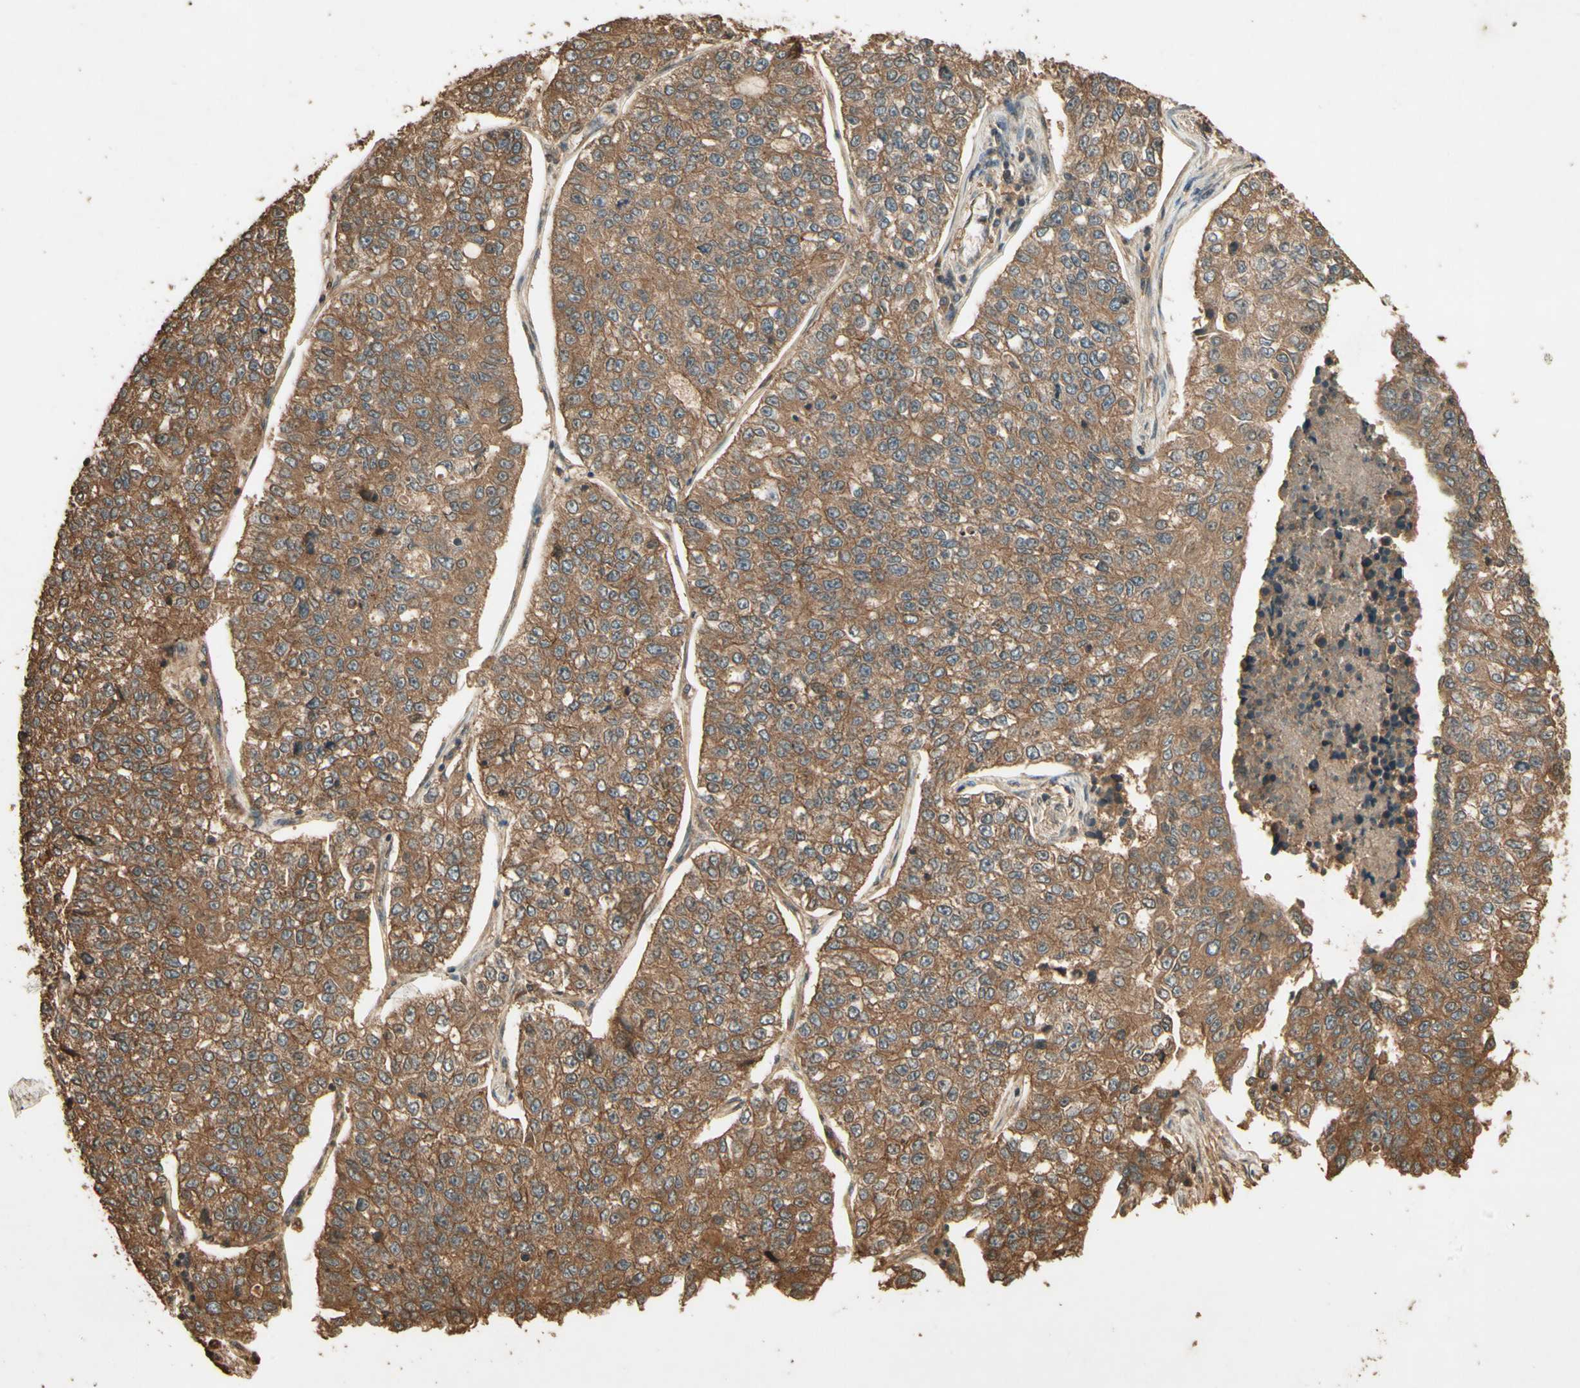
{"staining": {"intensity": "moderate", "quantity": ">75%", "location": "cytoplasmic/membranous"}, "tissue": "lung cancer", "cell_type": "Tumor cells", "image_type": "cancer", "snomed": [{"axis": "morphology", "description": "Adenocarcinoma, NOS"}, {"axis": "topography", "description": "Lung"}], "caption": "Immunohistochemistry of lung cancer (adenocarcinoma) demonstrates medium levels of moderate cytoplasmic/membranous staining in about >75% of tumor cells.", "gene": "SMAD9", "patient": {"sex": "male", "age": 49}}